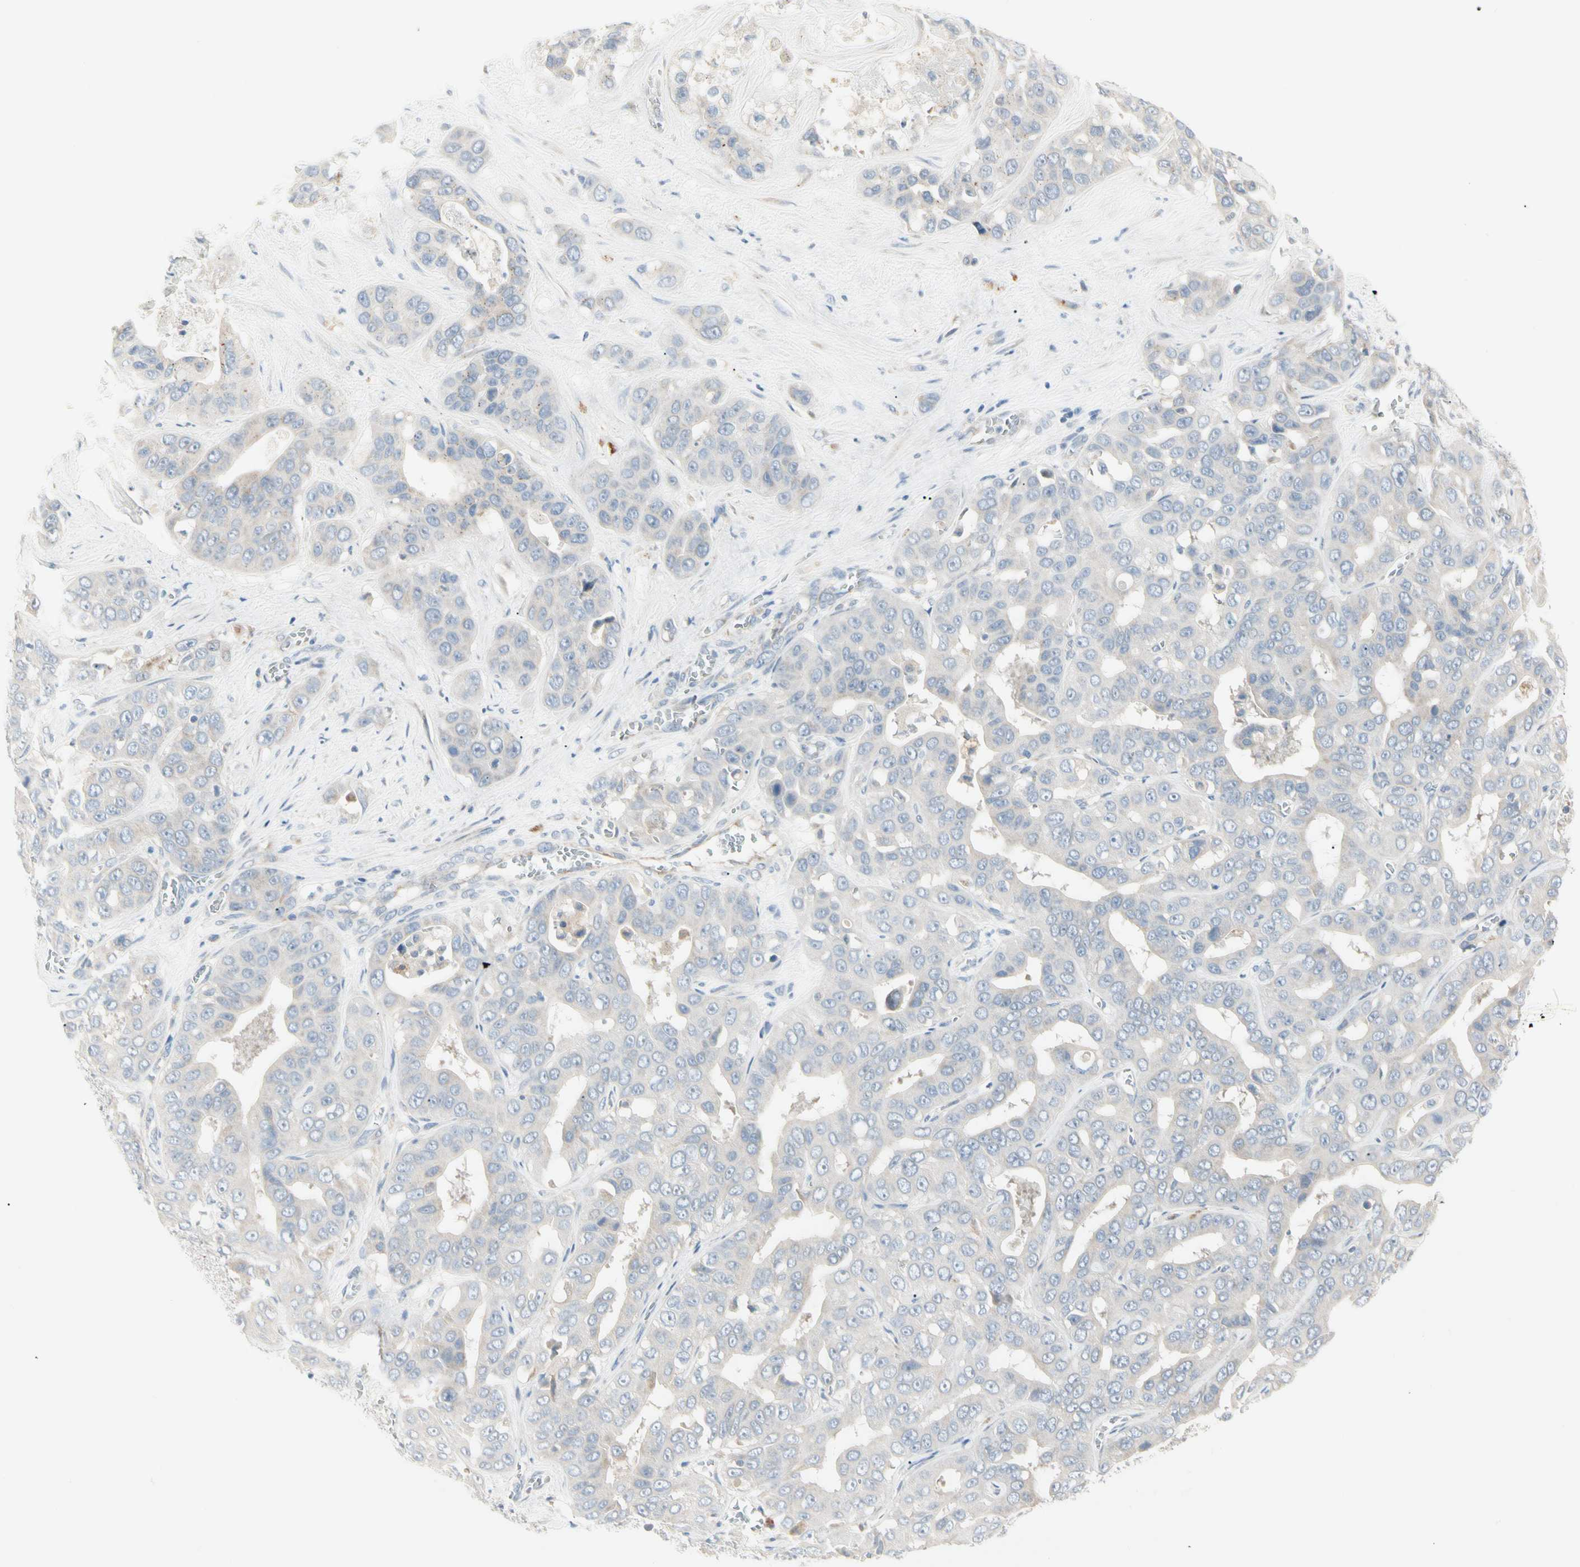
{"staining": {"intensity": "negative", "quantity": "none", "location": "none"}, "tissue": "liver cancer", "cell_type": "Tumor cells", "image_type": "cancer", "snomed": [{"axis": "morphology", "description": "Cholangiocarcinoma"}, {"axis": "topography", "description": "Liver"}], "caption": "Immunohistochemistry (IHC) image of neoplastic tissue: human liver cancer stained with DAB reveals no significant protein positivity in tumor cells. The staining is performed using DAB brown chromogen with nuclei counter-stained in using hematoxylin.", "gene": "ALDH18A1", "patient": {"sex": "female", "age": 52}}